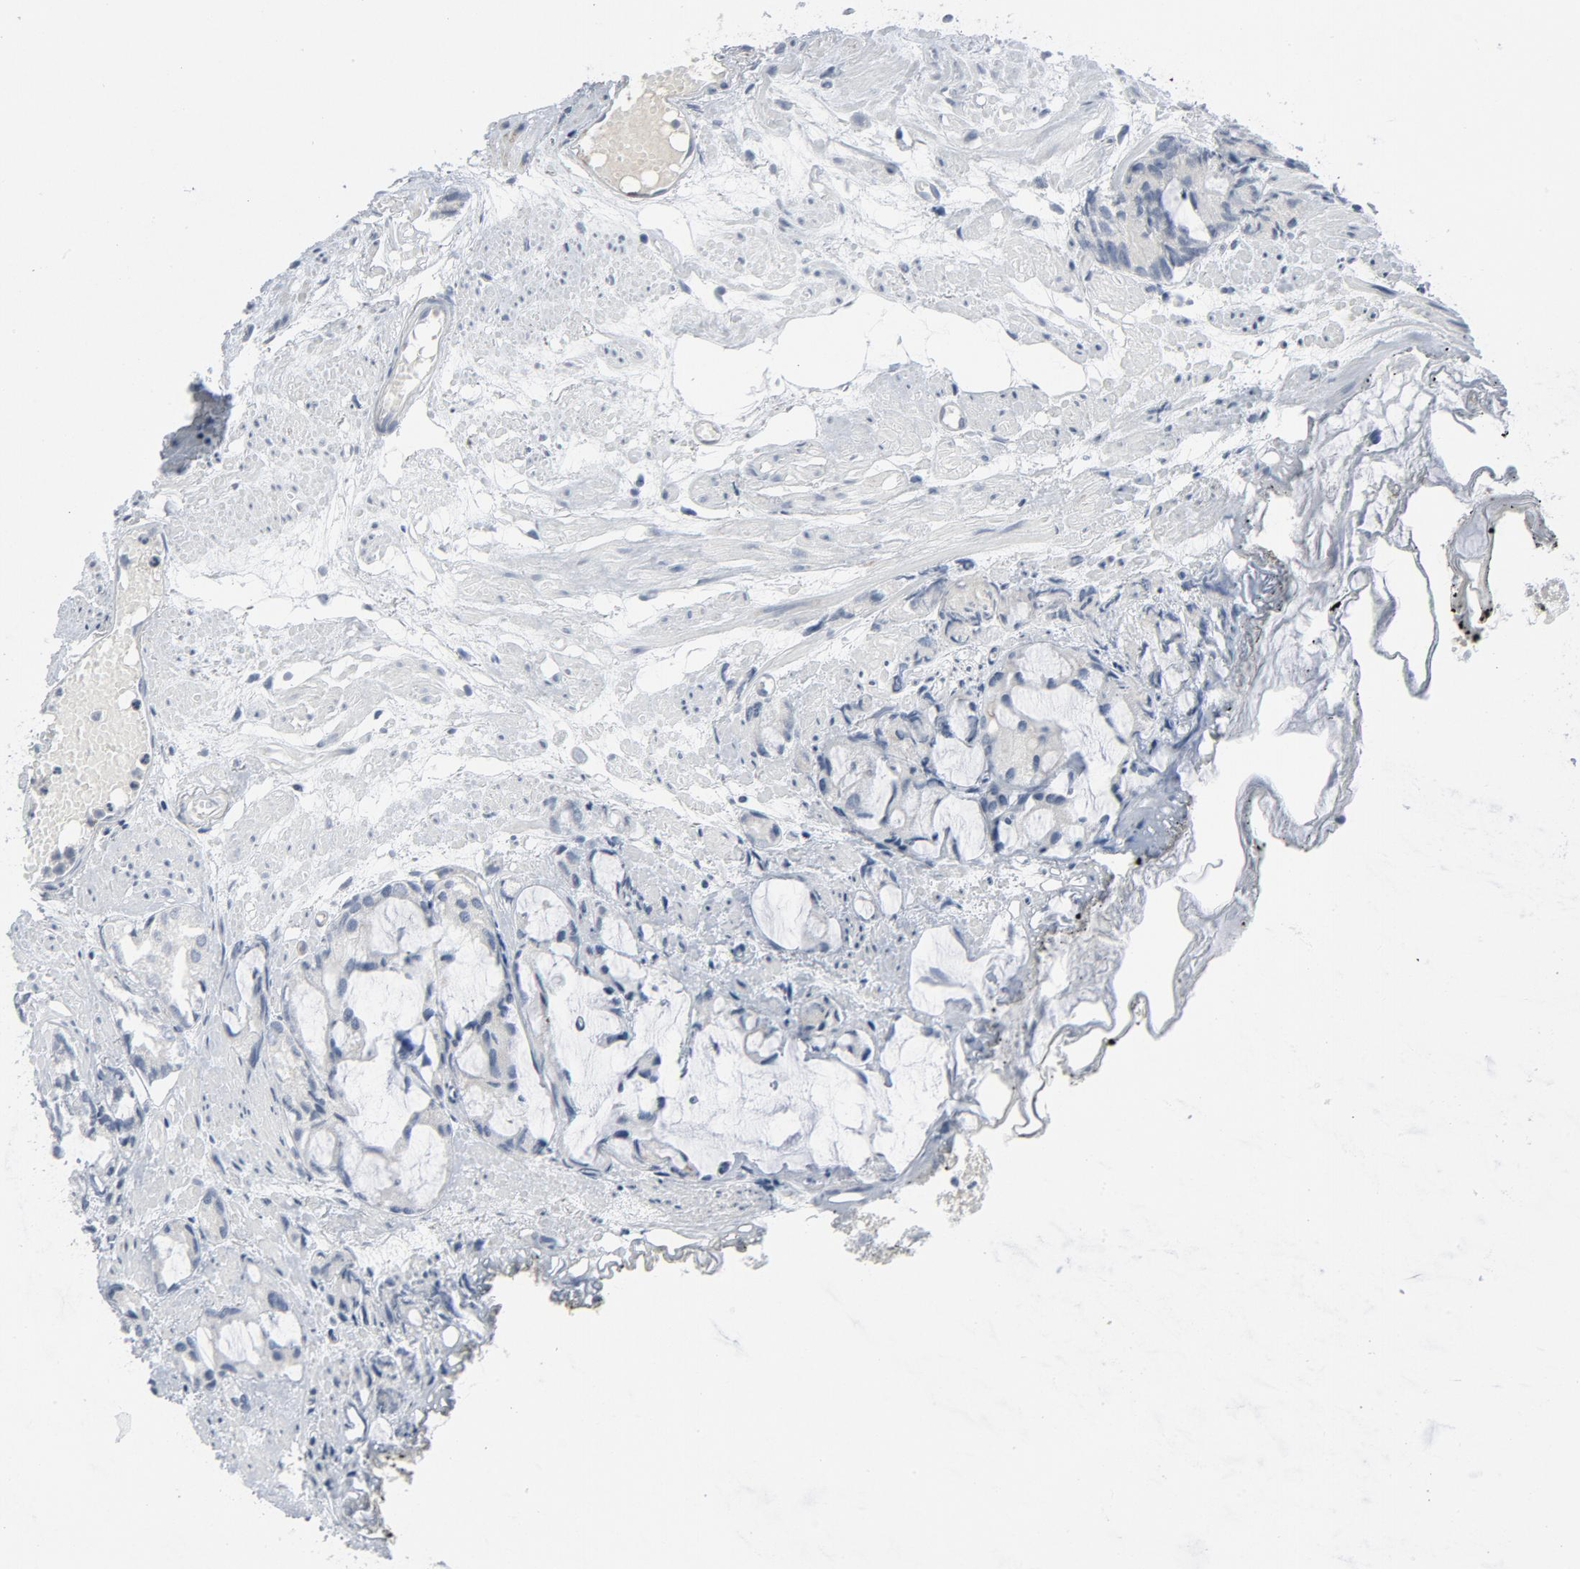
{"staining": {"intensity": "negative", "quantity": "none", "location": "none"}, "tissue": "prostate cancer", "cell_type": "Tumor cells", "image_type": "cancer", "snomed": [{"axis": "morphology", "description": "Adenocarcinoma, High grade"}, {"axis": "topography", "description": "Prostate"}], "caption": "Prostate cancer (adenocarcinoma (high-grade)) was stained to show a protein in brown. There is no significant expression in tumor cells.", "gene": "GPX2", "patient": {"sex": "male", "age": 85}}